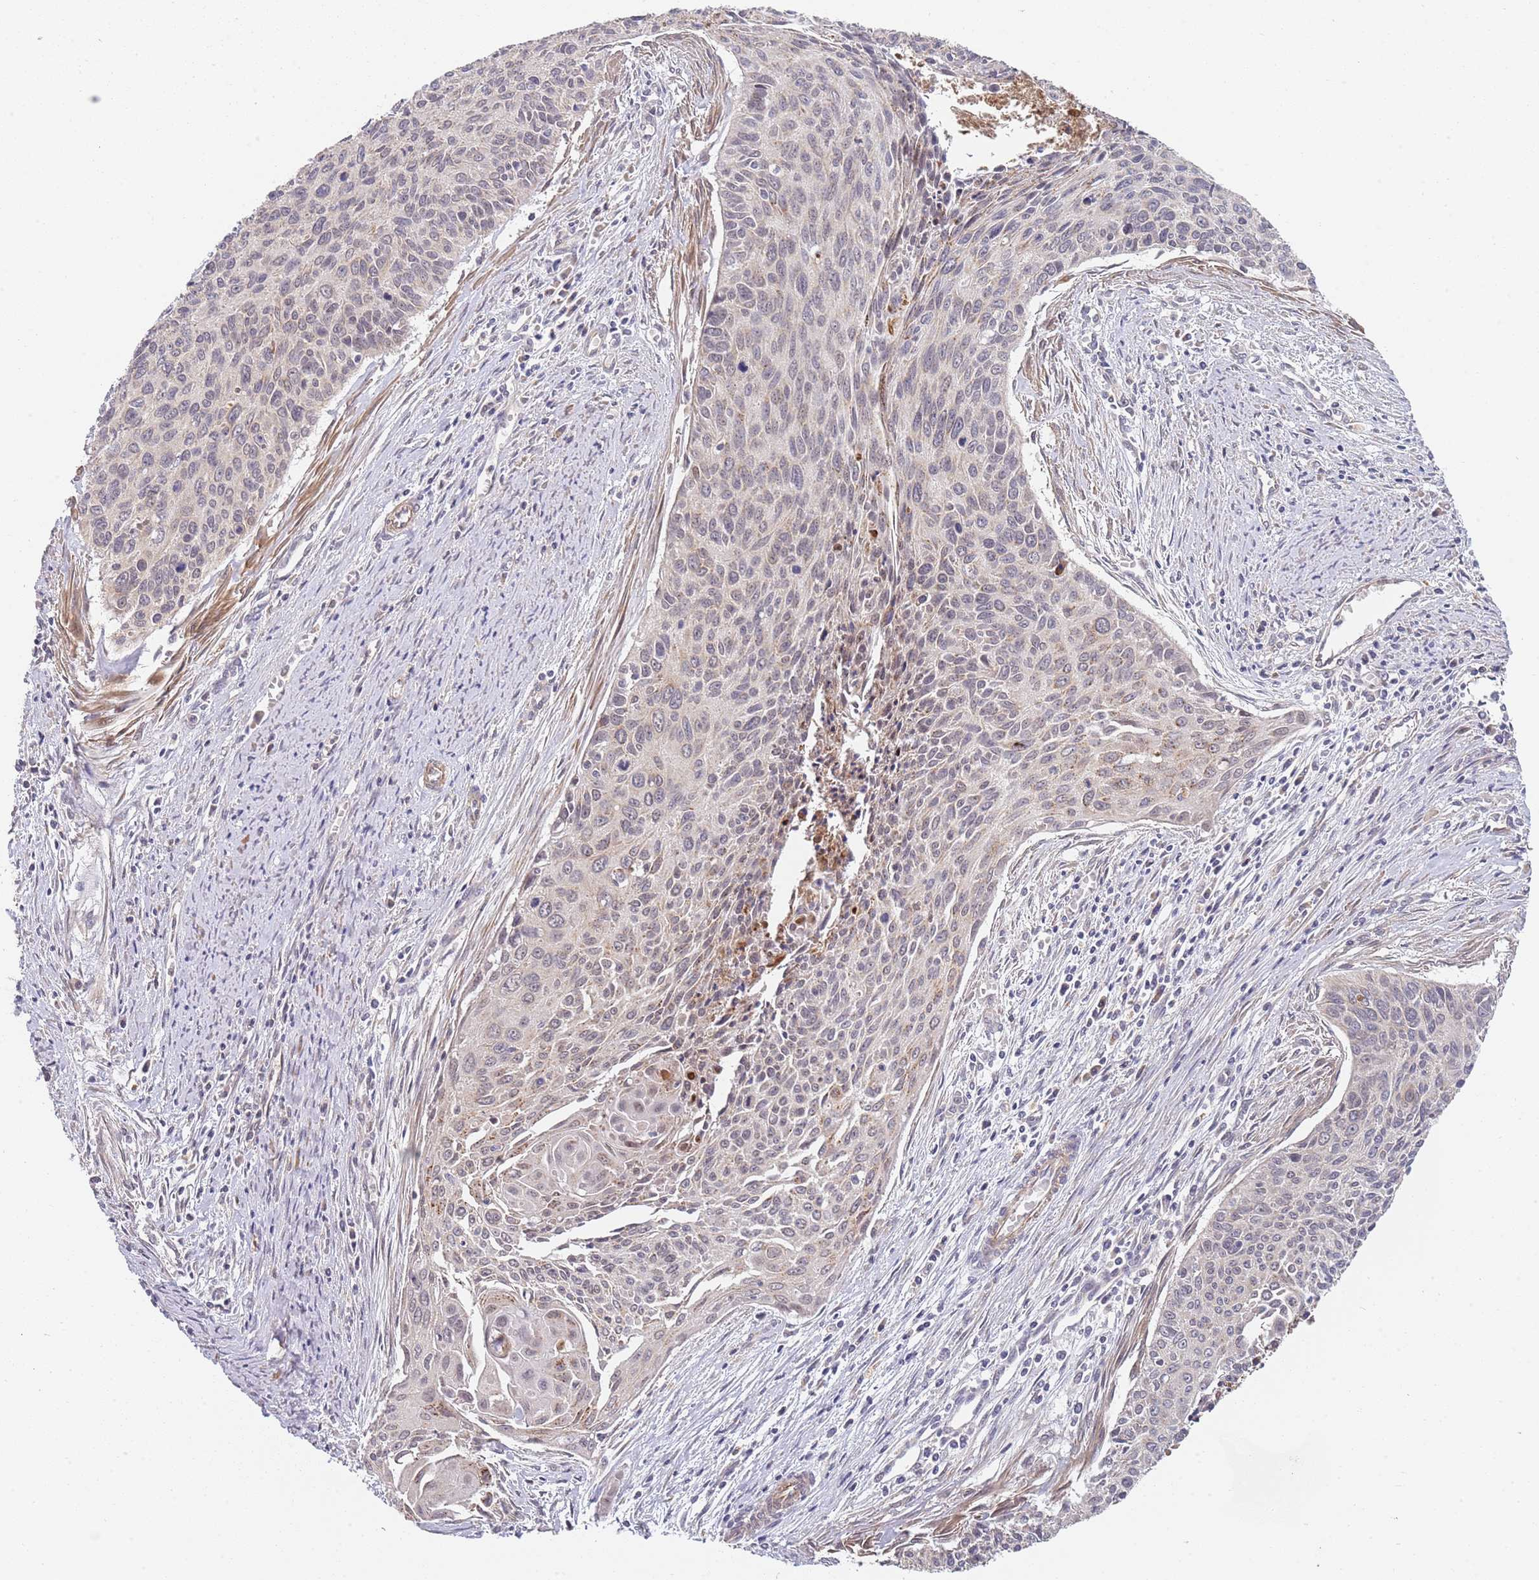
{"staining": {"intensity": "weak", "quantity": "<25%", "location": "nuclear"}, "tissue": "cervical cancer", "cell_type": "Tumor cells", "image_type": "cancer", "snomed": [{"axis": "morphology", "description": "Squamous cell carcinoma, NOS"}, {"axis": "topography", "description": "Cervix"}], "caption": "The photomicrograph demonstrates no significant staining in tumor cells of squamous cell carcinoma (cervical).", "gene": "B4GALT4", "patient": {"sex": "female", "age": 55}}